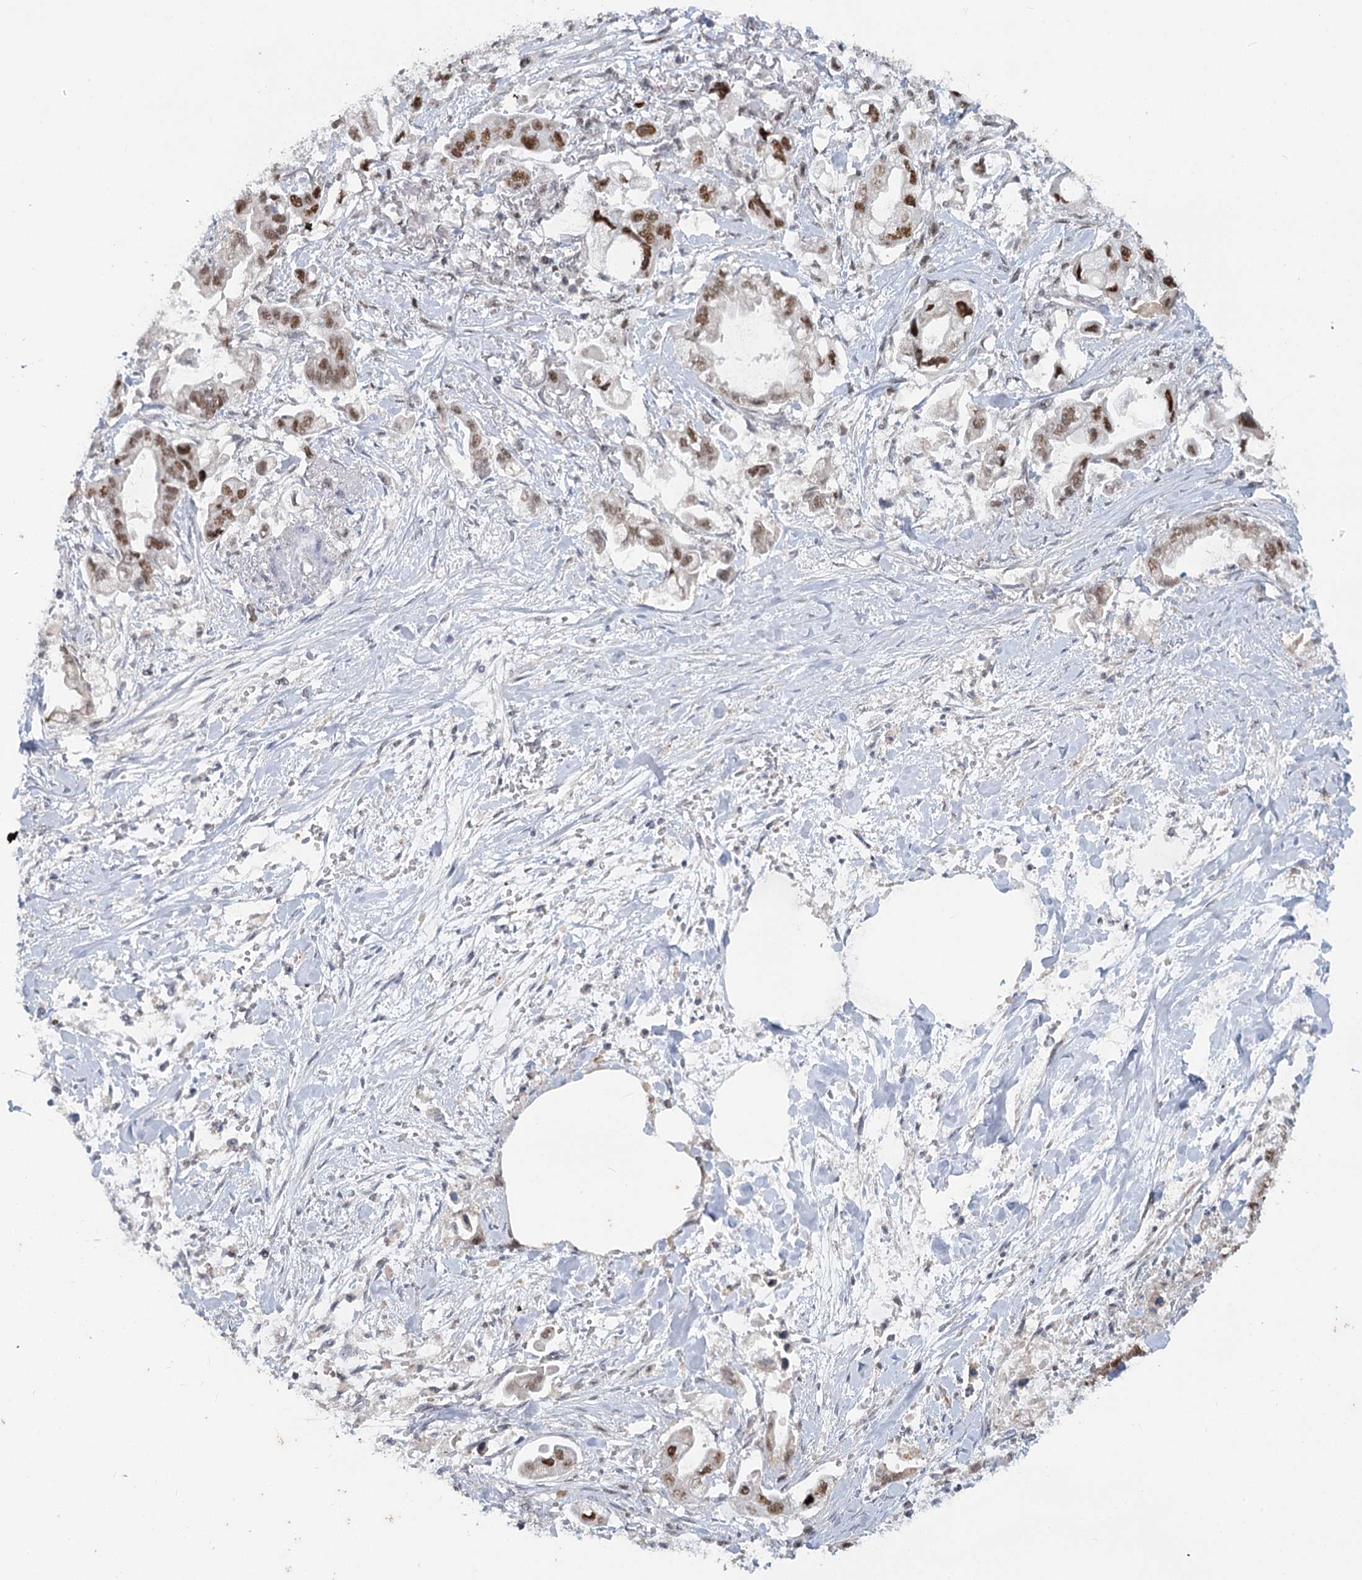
{"staining": {"intensity": "moderate", "quantity": ">75%", "location": "nuclear"}, "tissue": "stomach cancer", "cell_type": "Tumor cells", "image_type": "cancer", "snomed": [{"axis": "morphology", "description": "Adenocarcinoma, NOS"}, {"axis": "topography", "description": "Stomach"}], "caption": "Immunohistochemistry (IHC) of human stomach adenocarcinoma demonstrates medium levels of moderate nuclear positivity in approximately >75% of tumor cells.", "gene": "MTG1", "patient": {"sex": "male", "age": 62}}